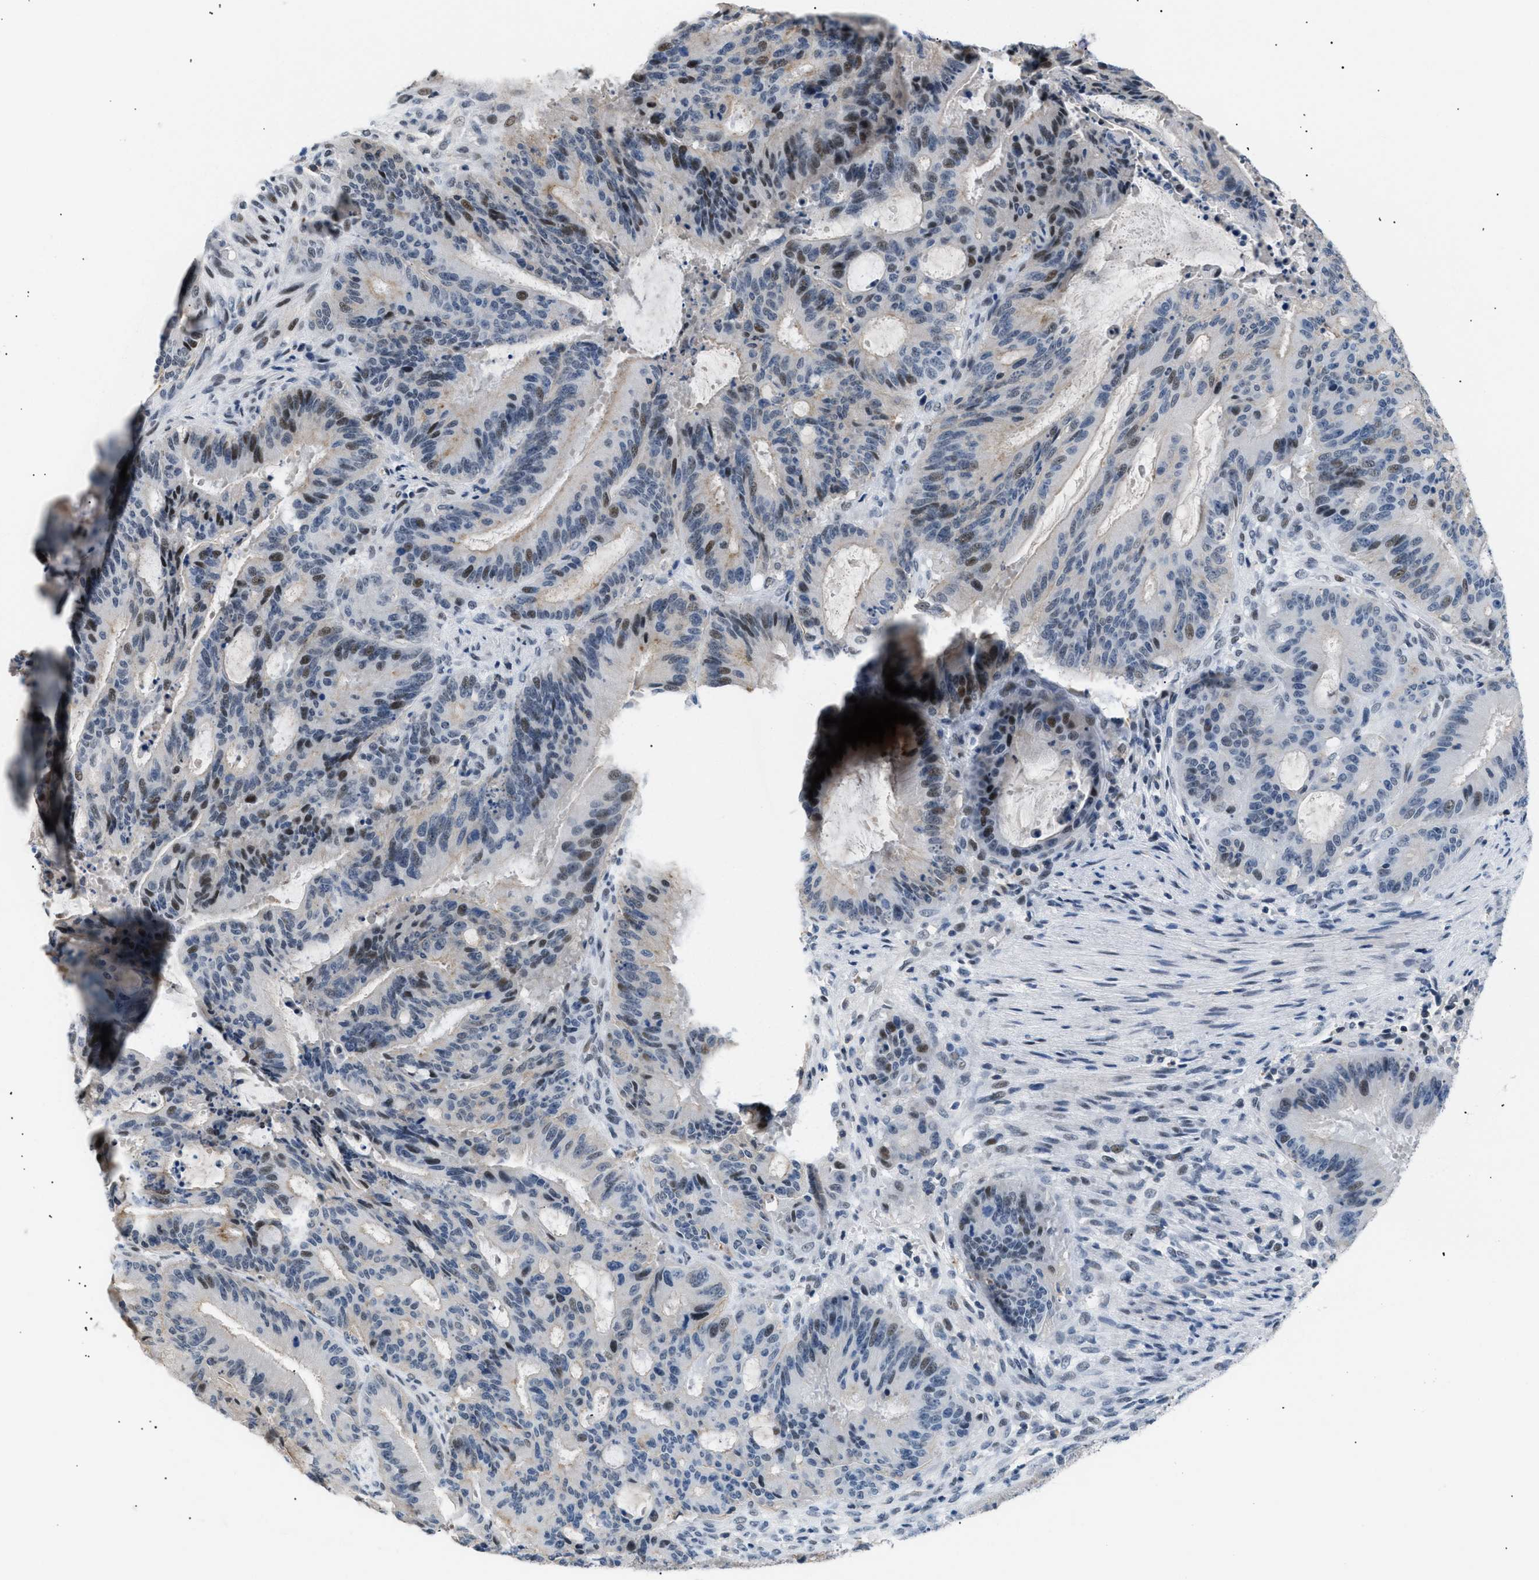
{"staining": {"intensity": "moderate", "quantity": "25%-75%", "location": "nuclear"}, "tissue": "liver cancer", "cell_type": "Tumor cells", "image_type": "cancer", "snomed": [{"axis": "morphology", "description": "Normal tissue, NOS"}, {"axis": "morphology", "description": "Cholangiocarcinoma"}, {"axis": "topography", "description": "Liver"}, {"axis": "topography", "description": "Peripheral nerve tissue"}], "caption": "Human liver cancer (cholangiocarcinoma) stained for a protein (brown) demonstrates moderate nuclear positive staining in about 25%-75% of tumor cells.", "gene": "KCNC3", "patient": {"sex": "female", "age": 73}}